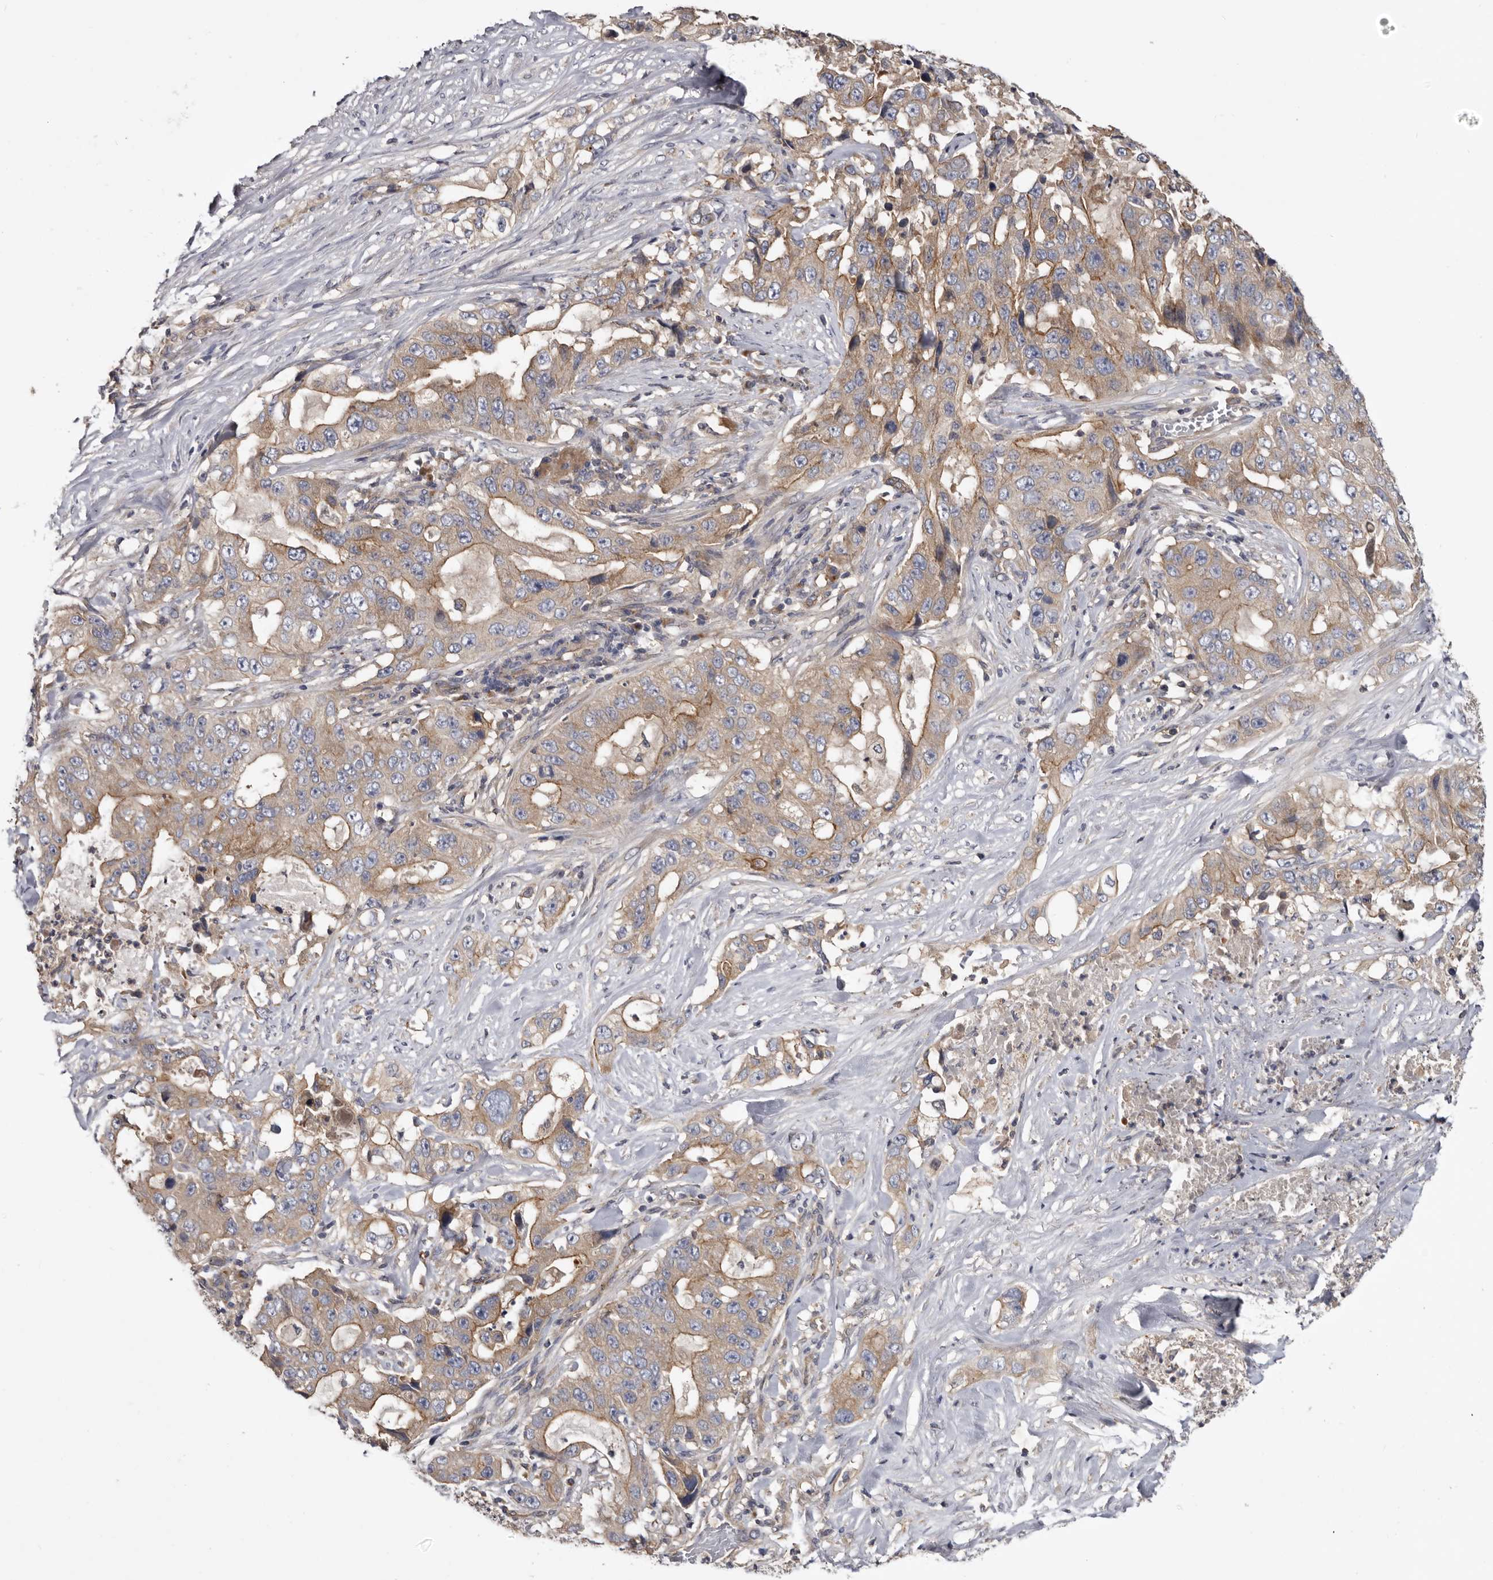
{"staining": {"intensity": "moderate", "quantity": "25%-75%", "location": "cytoplasmic/membranous"}, "tissue": "lung cancer", "cell_type": "Tumor cells", "image_type": "cancer", "snomed": [{"axis": "morphology", "description": "Adenocarcinoma, NOS"}, {"axis": "topography", "description": "Lung"}], "caption": "Immunohistochemistry of human lung adenocarcinoma demonstrates medium levels of moderate cytoplasmic/membranous staining in approximately 25%-75% of tumor cells. (Stains: DAB in brown, nuclei in blue, Microscopy: brightfield microscopy at high magnification).", "gene": "INKA2", "patient": {"sex": "female", "age": 51}}